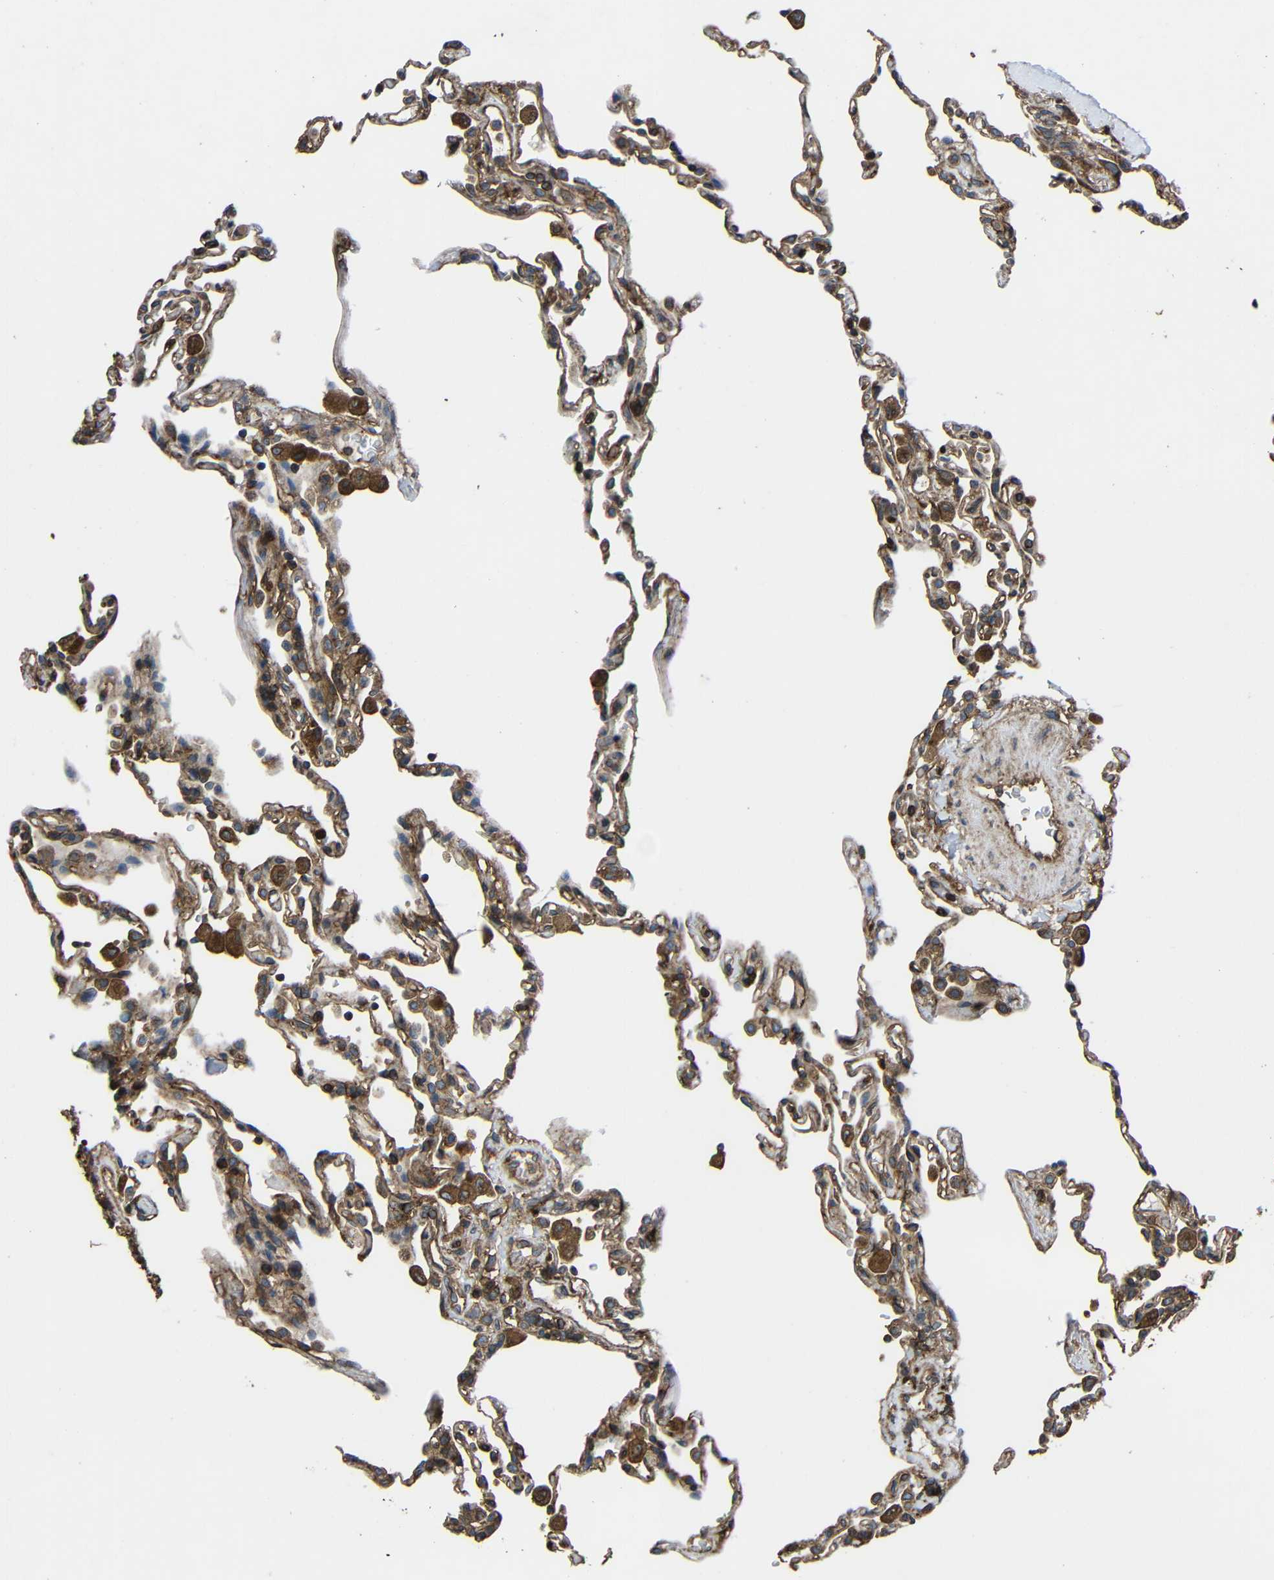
{"staining": {"intensity": "moderate", "quantity": ">75%", "location": "cytoplasmic/membranous"}, "tissue": "lung", "cell_type": "Alveolar cells", "image_type": "normal", "snomed": [{"axis": "morphology", "description": "Normal tissue, NOS"}, {"axis": "topography", "description": "Lung"}], "caption": "Lung stained for a protein displays moderate cytoplasmic/membranous positivity in alveolar cells. (DAB (3,3'-diaminobenzidine) IHC, brown staining for protein, blue staining for nuclei).", "gene": "TREM2", "patient": {"sex": "male", "age": 59}}